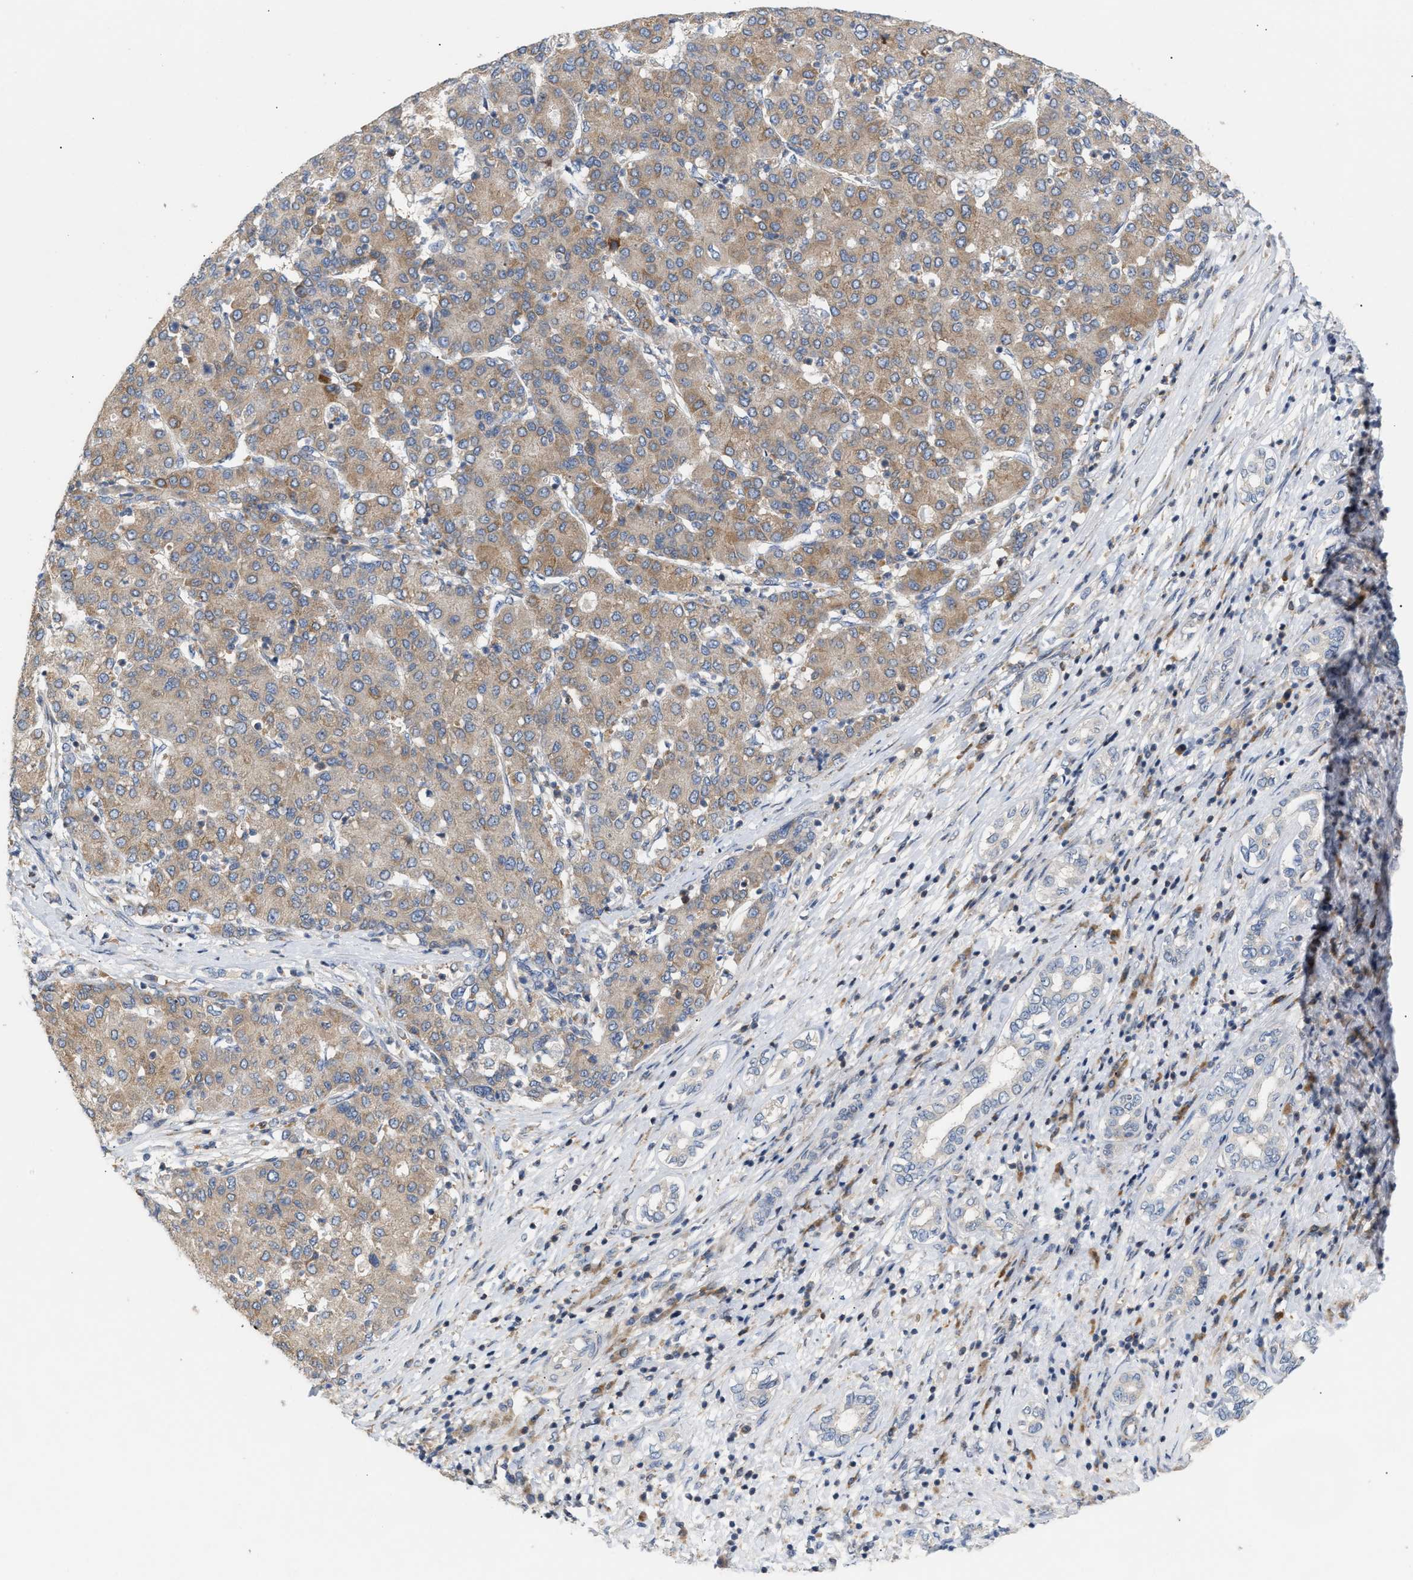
{"staining": {"intensity": "weak", "quantity": ">75%", "location": "cytoplasmic/membranous"}, "tissue": "liver cancer", "cell_type": "Tumor cells", "image_type": "cancer", "snomed": [{"axis": "morphology", "description": "Carcinoma, Hepatocellular, NOS"}, {"axis": "topography", "description": "Liver"}], "caption": "Protein analysis of hepatocellular carcinoma (liver) tissue shows weak cytoplasmic/membranous staining in about >75% of tumor cells.", "gene": "DBNL", "patient": {"sex": "male", "age": 65}}